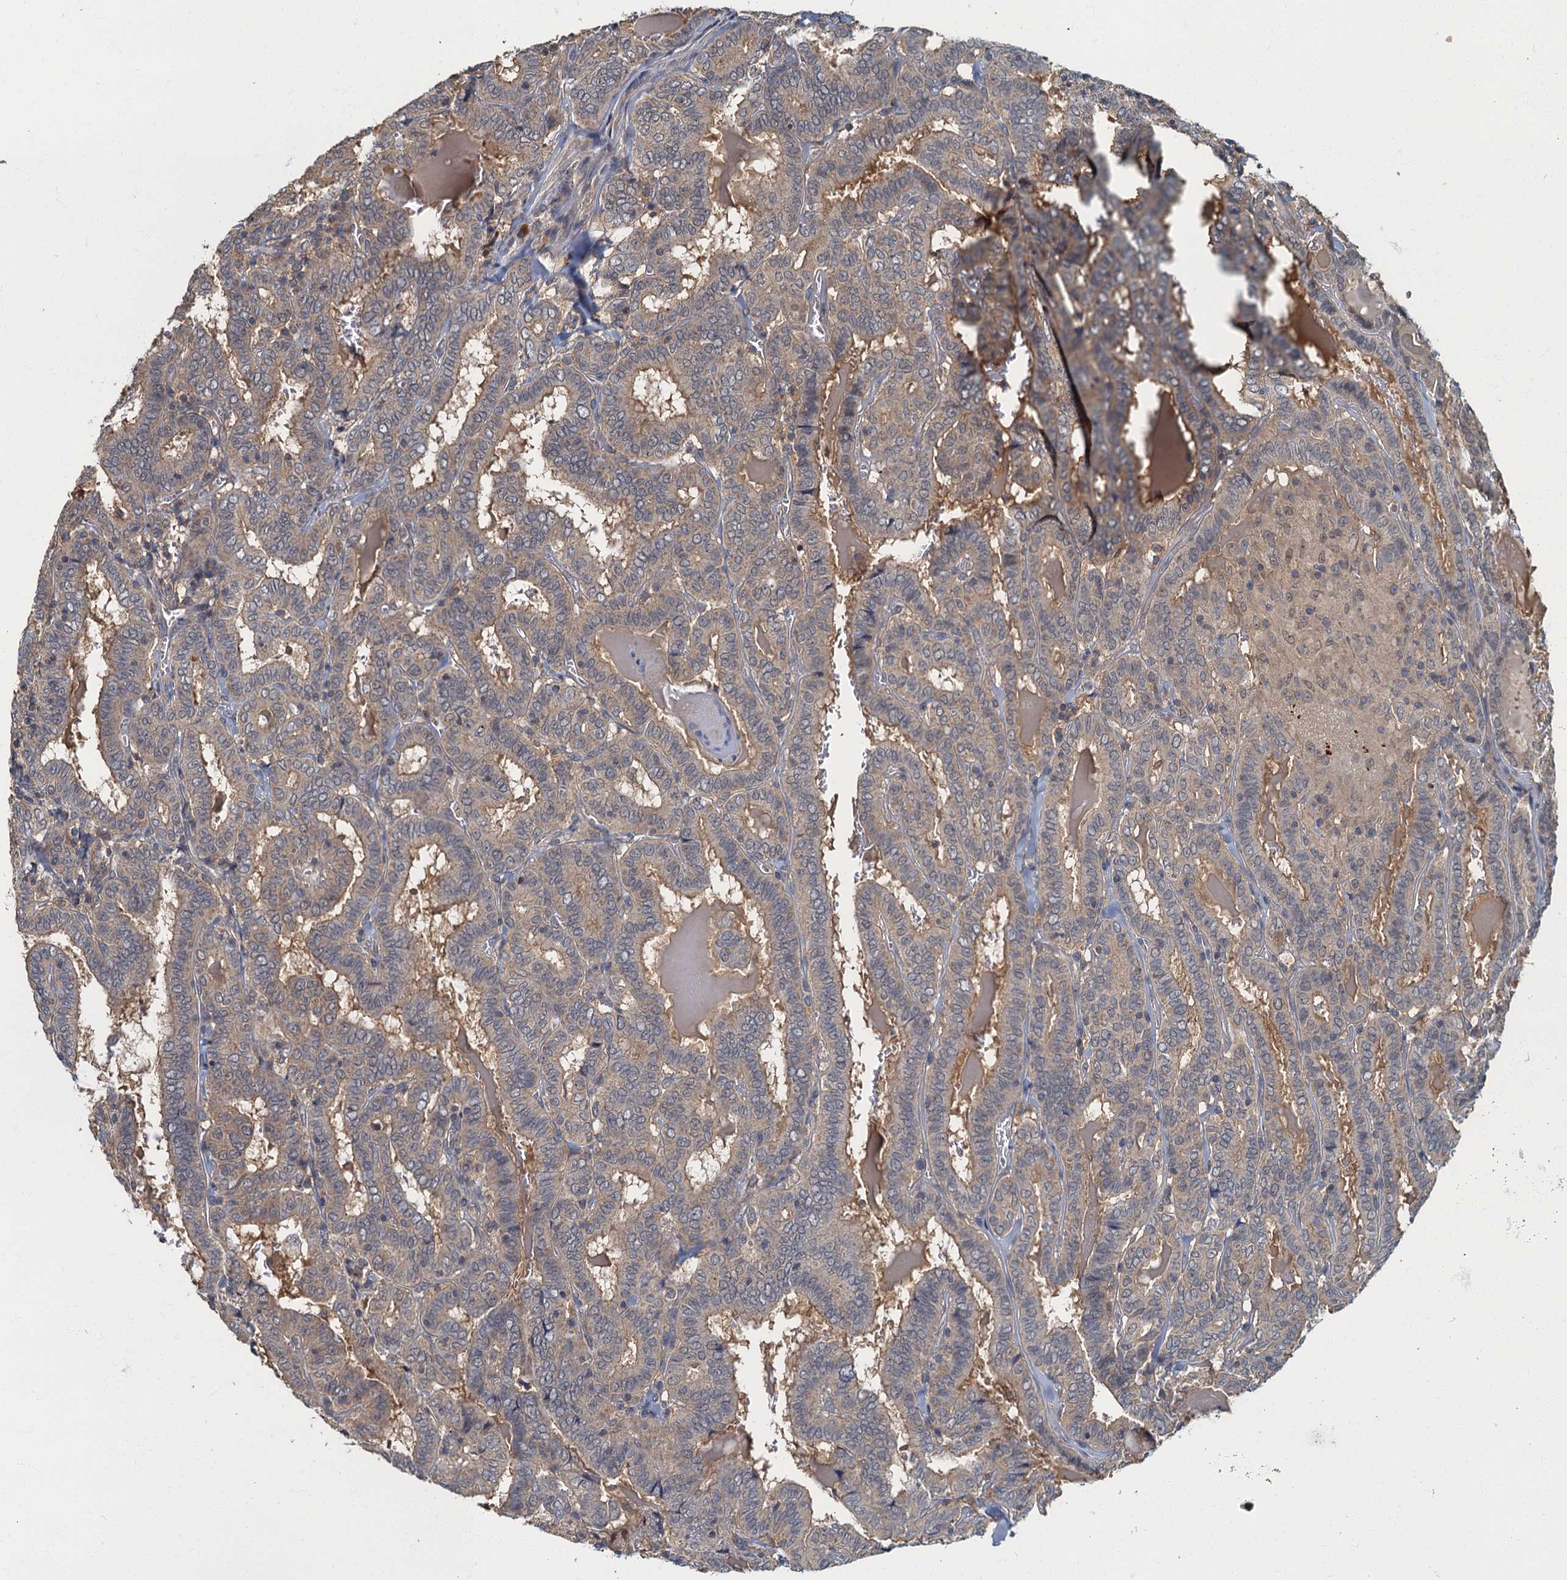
{"staining": {"intensity": "weak", "quantity": "<25%", "location": "cytoplasmic/membranous"}, "tissue": "thyroid cancer", "cell_type": "Tumor cells", "image_type": "cancer", "snomed": [{"axis": "morphology", "description": "Papillary adenocarcinoma, NOS"}, {"axis": "topography", "description": "Thyroid gland"}], "caption": "DAB (3,3'-diaminobenzidine) immunohistochemical staining of human papillary adenocarcinoma (thyroid) shows no significant expression in tumor cells.", "gene": "WDCP", "patient": {"sex": "female", "age": 72}}